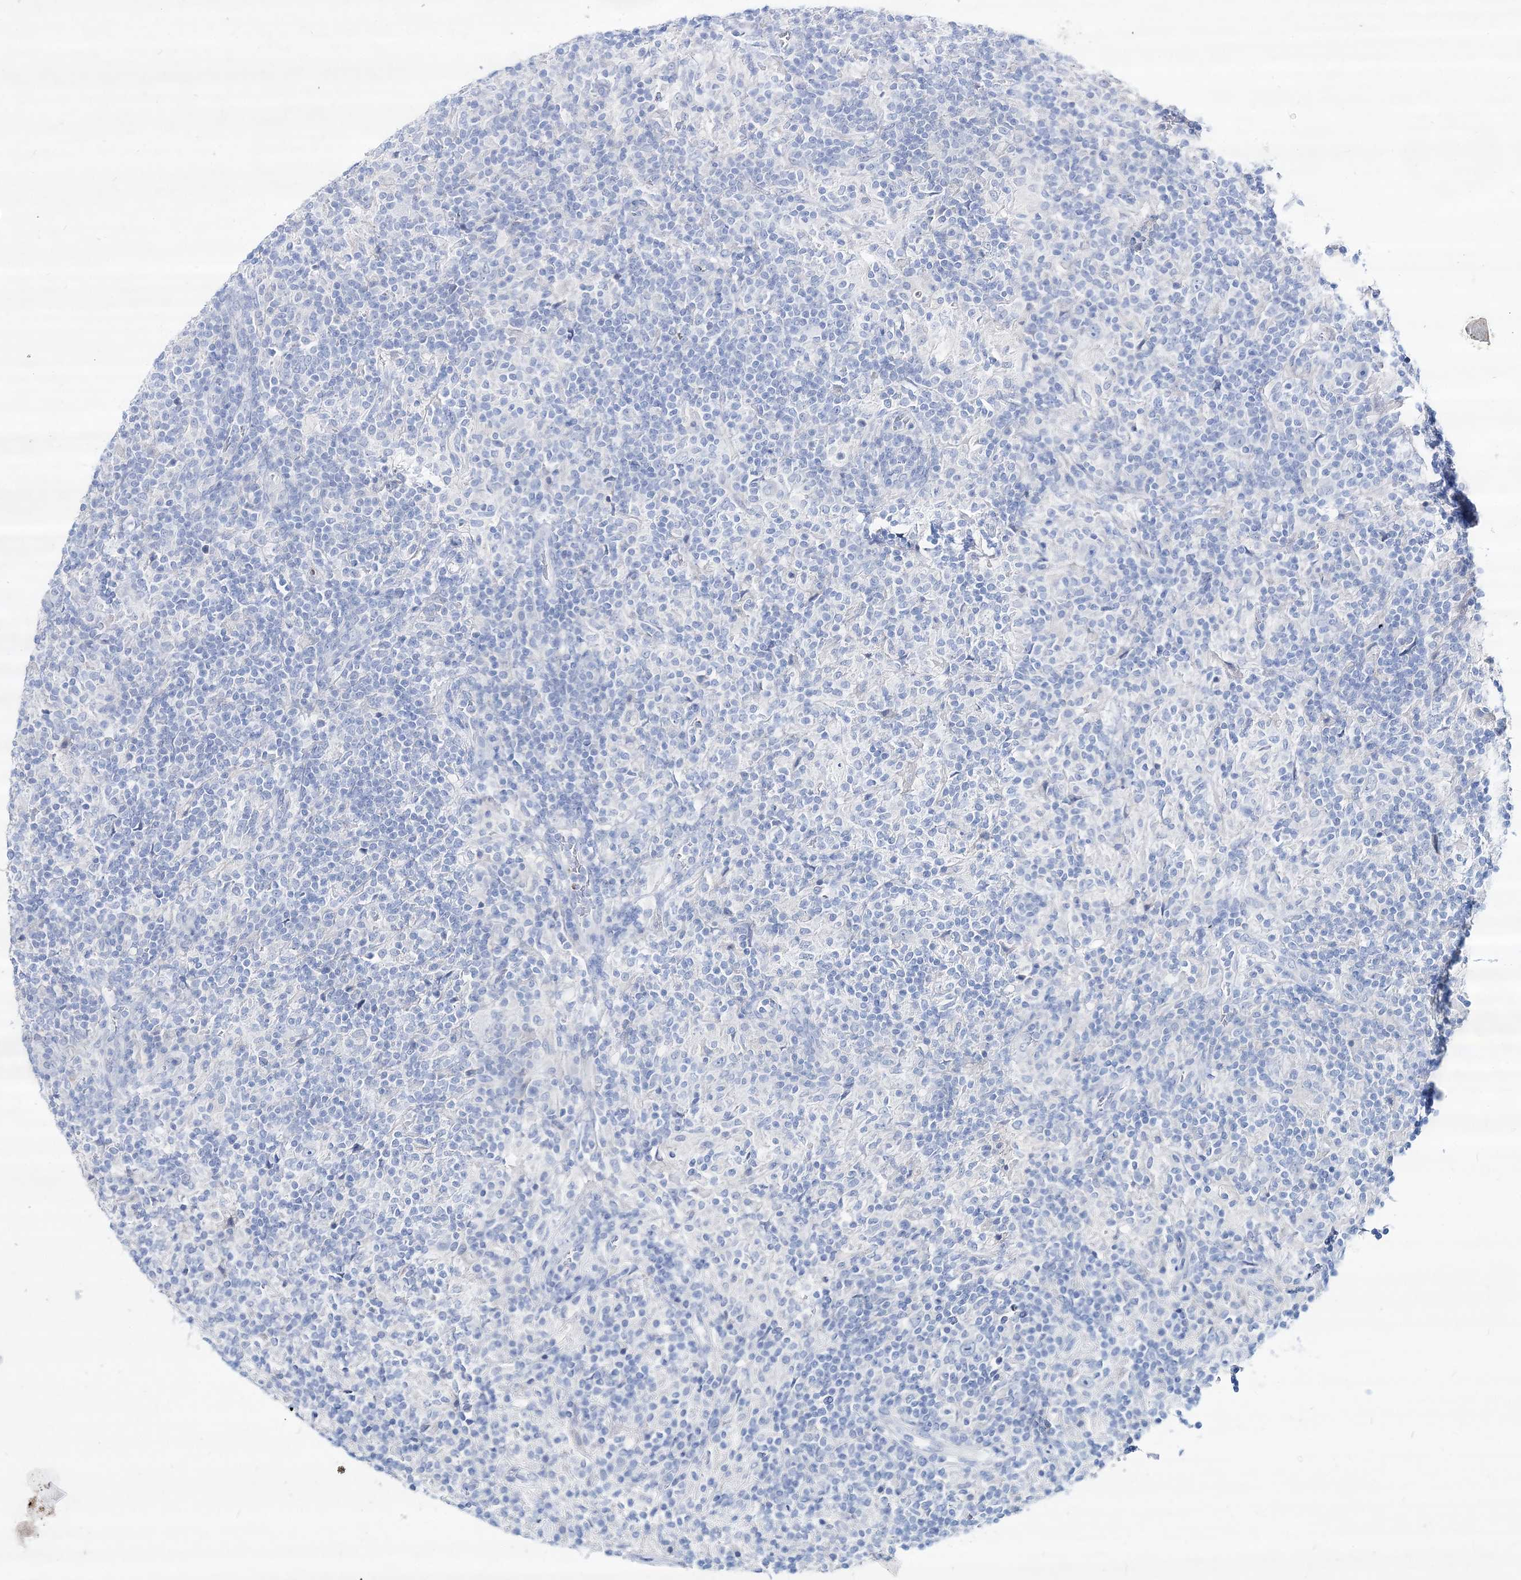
{"staining": {"intensity": "negative", "quantity": "none", "location": "none"}, "tissue": "lymphoma", "cell_type": "Tumor cells", "image_type": "cancer", "snomed": [{"axis": "morphology", "description": "Hodgkin's disease, NOS"}, {"axis": "topography", "description": "Lymph node"}], "caption": "There is no significant staining in tumor cells of Hodgkin's disease.", "gene": "SPINK7", "patient": {"sex": "male", "age": 70}}